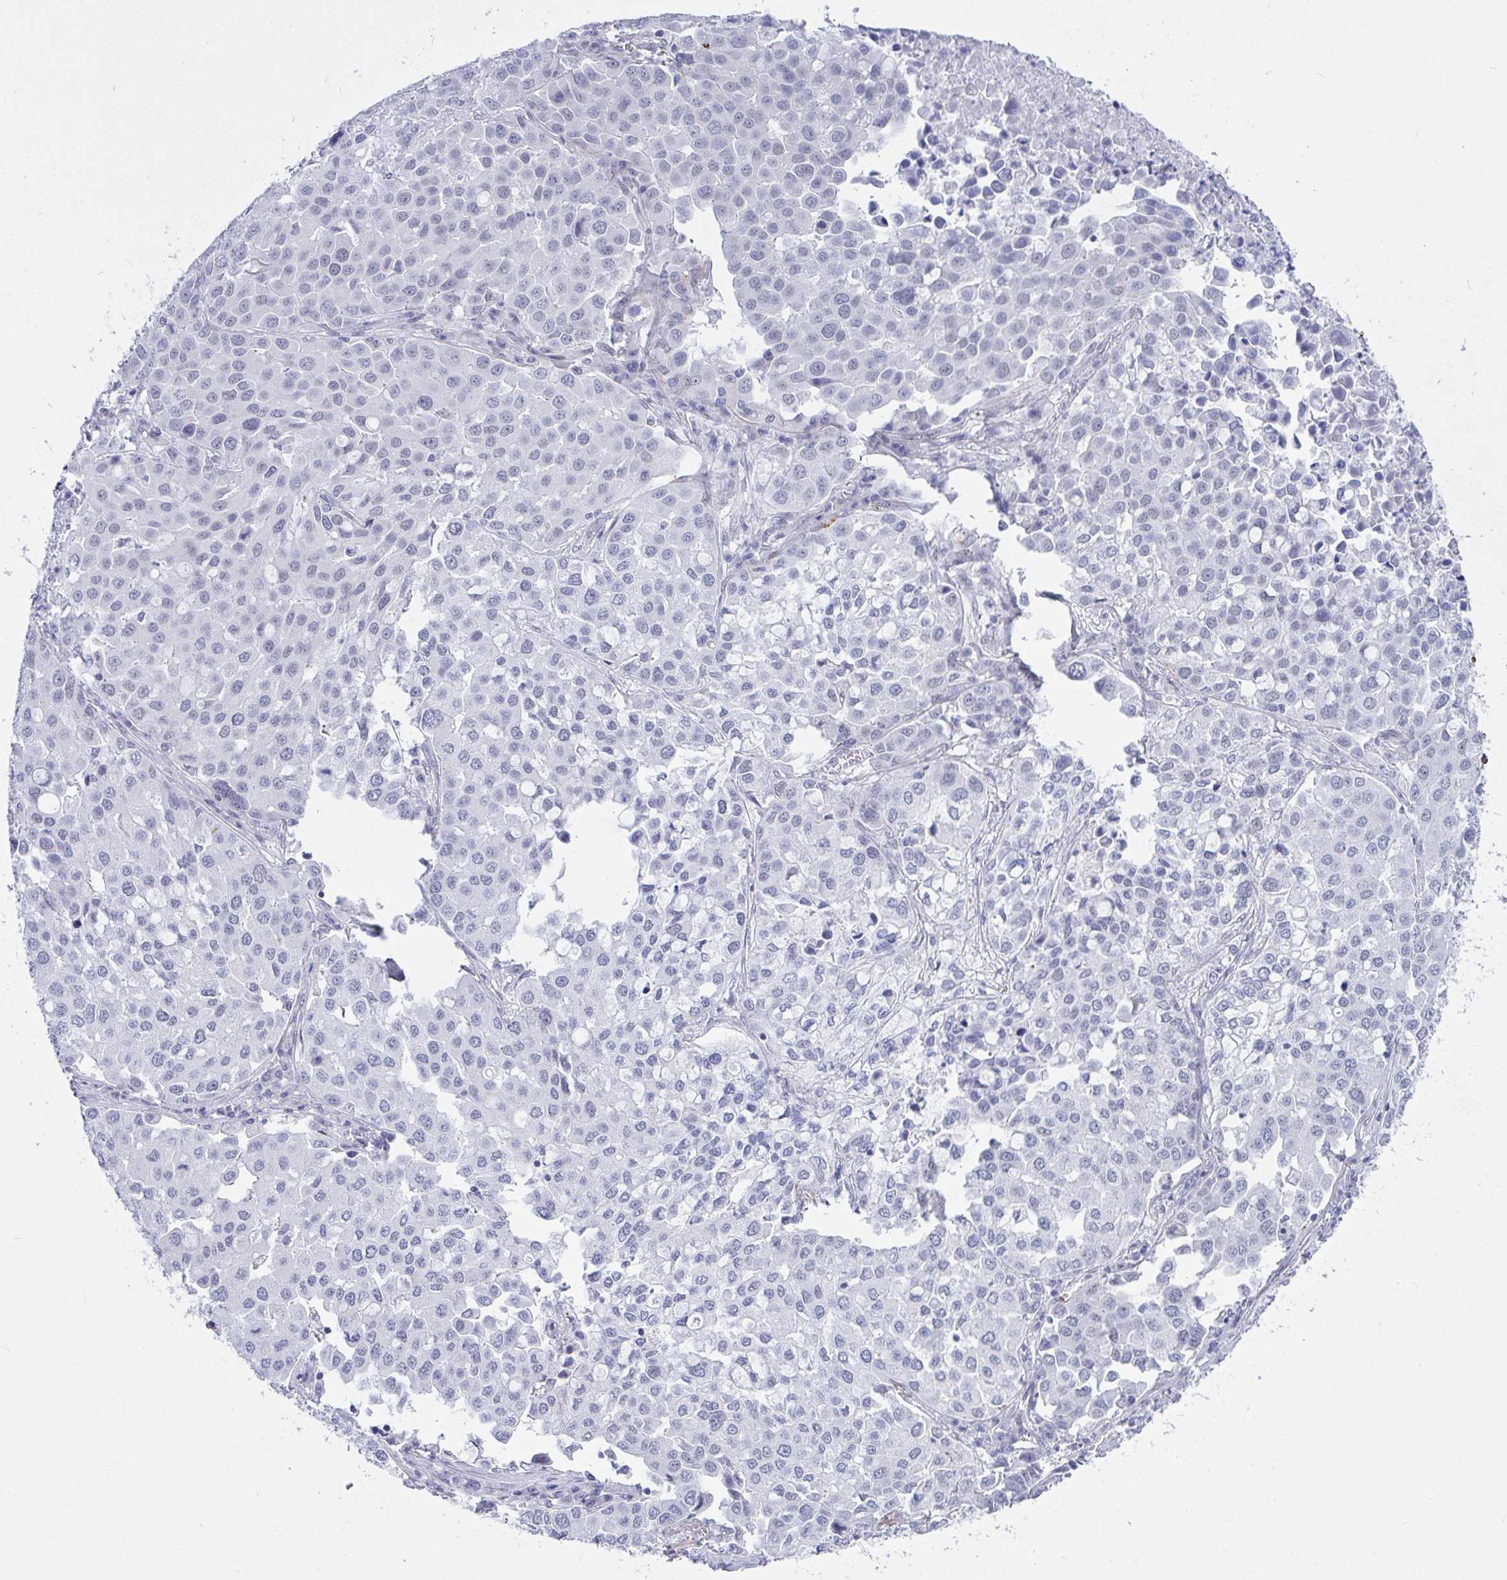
{"staining": {"intensity": "negative", "quantity": "none", "location": "none"}, "tissue": "lung cancer", "cell_type": "Tumor cells", "image_type": "cancer", "snomed": [{"axis": "morphology", "description": "Adenocarcinoma, NOS"}, {"axis": "morphology", "description": "Adenocarcinoma, metastatic, NOS"}, {"axis": "topography", "description": "Lymph node"}, {"axis": "topography", "description": "Lung"}], "caption": "IHC histopathology image of neoplastic tissue: human lung cancer stained with DAB exhibits no significant protein positivity in tumor cells.", "gene": "FBXL22", "patient": {"sex": "female", "age": 65}}